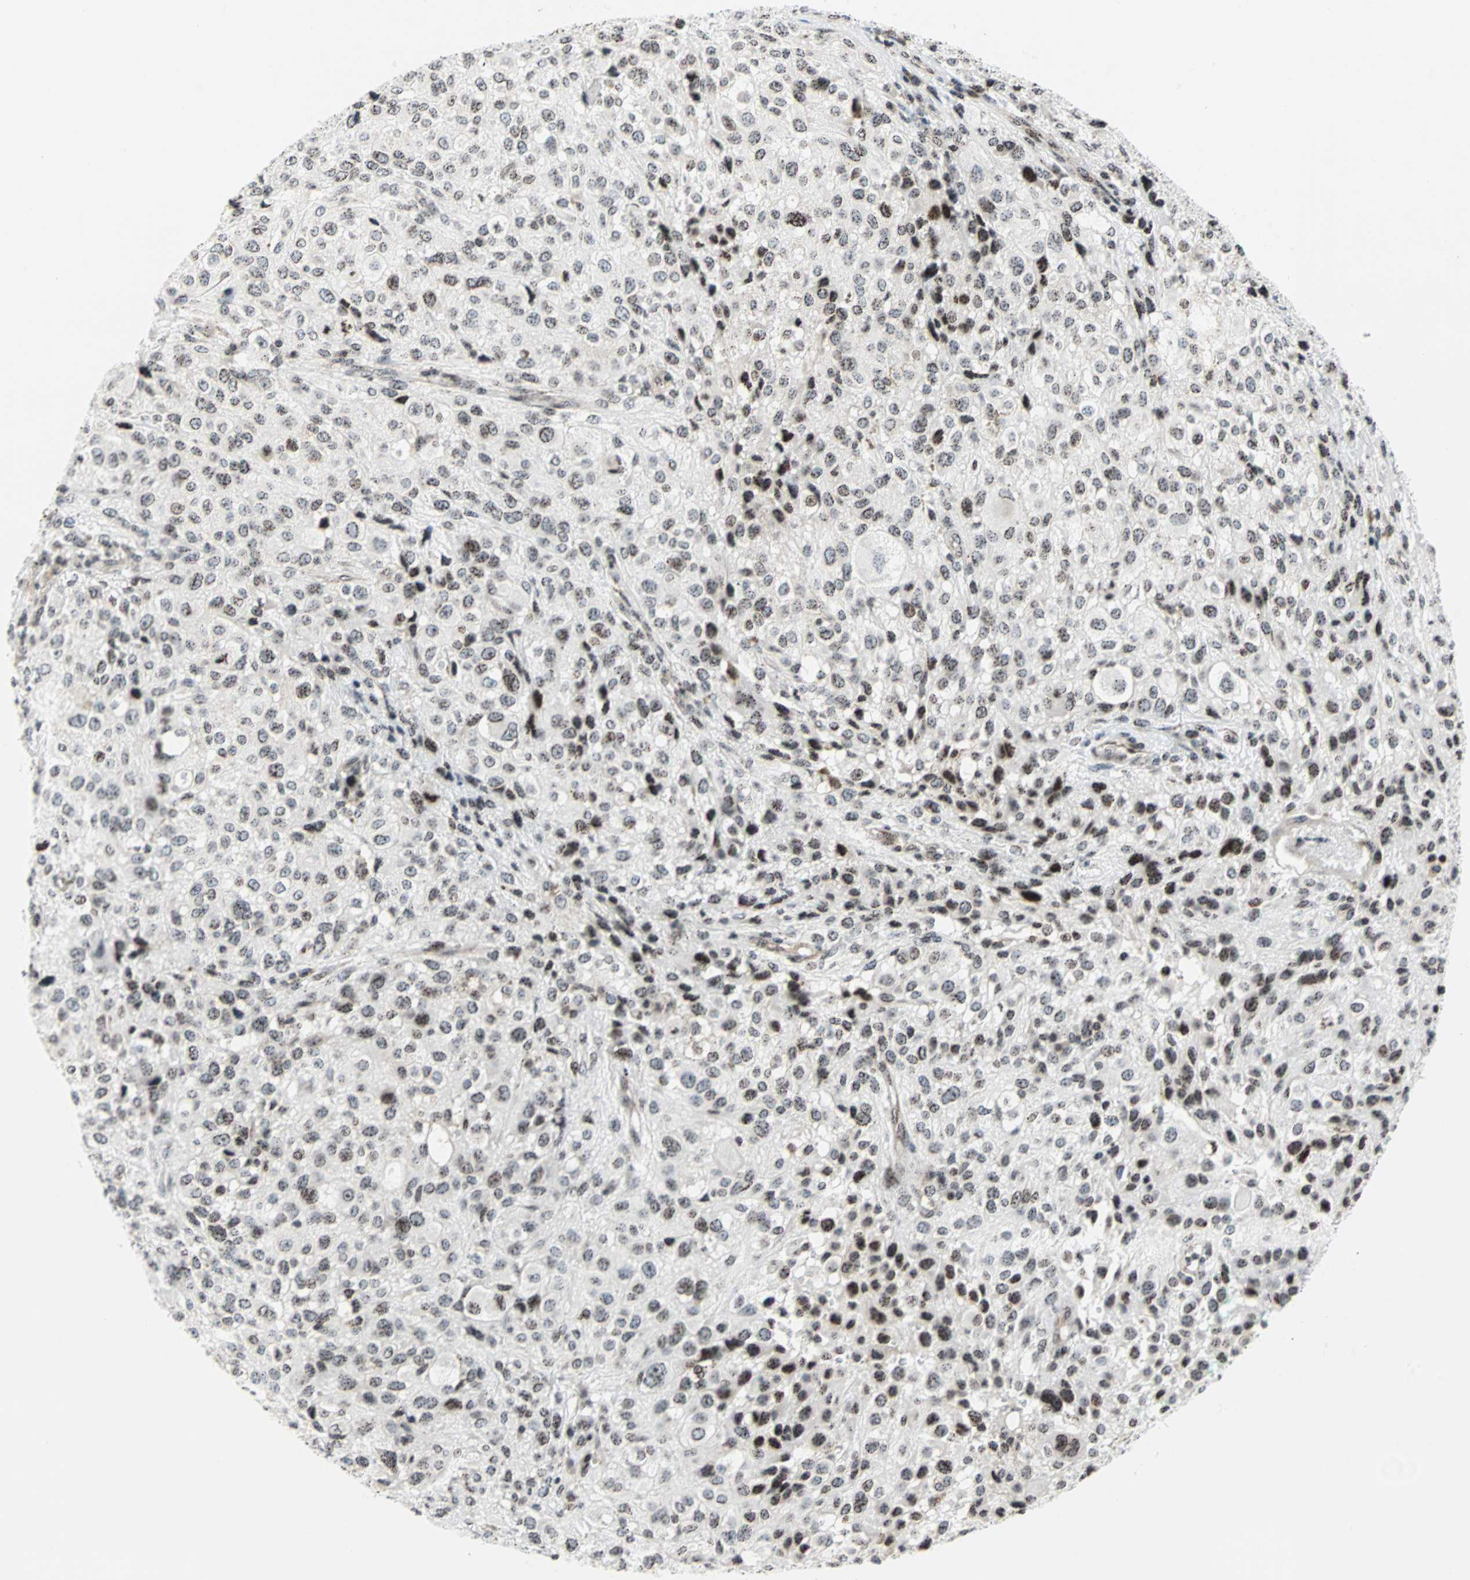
{"staining": {"intensity": "weak", "quantity": "25%-75%", "location": "nuclear"}, "tissue": "melanoma", "cell_type": "Tumor cells", "image_type": "cancer", "snomed": [{"axis": "morphology", "description": "Necrosis, NOS"}, {"axis": "morphology", "description": "Malignant melanoma, NOS"}, {"axis": "topography", "description": "Skin"}], "caption": "Tumor cells exhibit low levels of weak nuclear expression in about 25%-75% of cells in malignant melanoma.", "gene": "CENPA", "patient": {"sex": "female", "age": 87}}